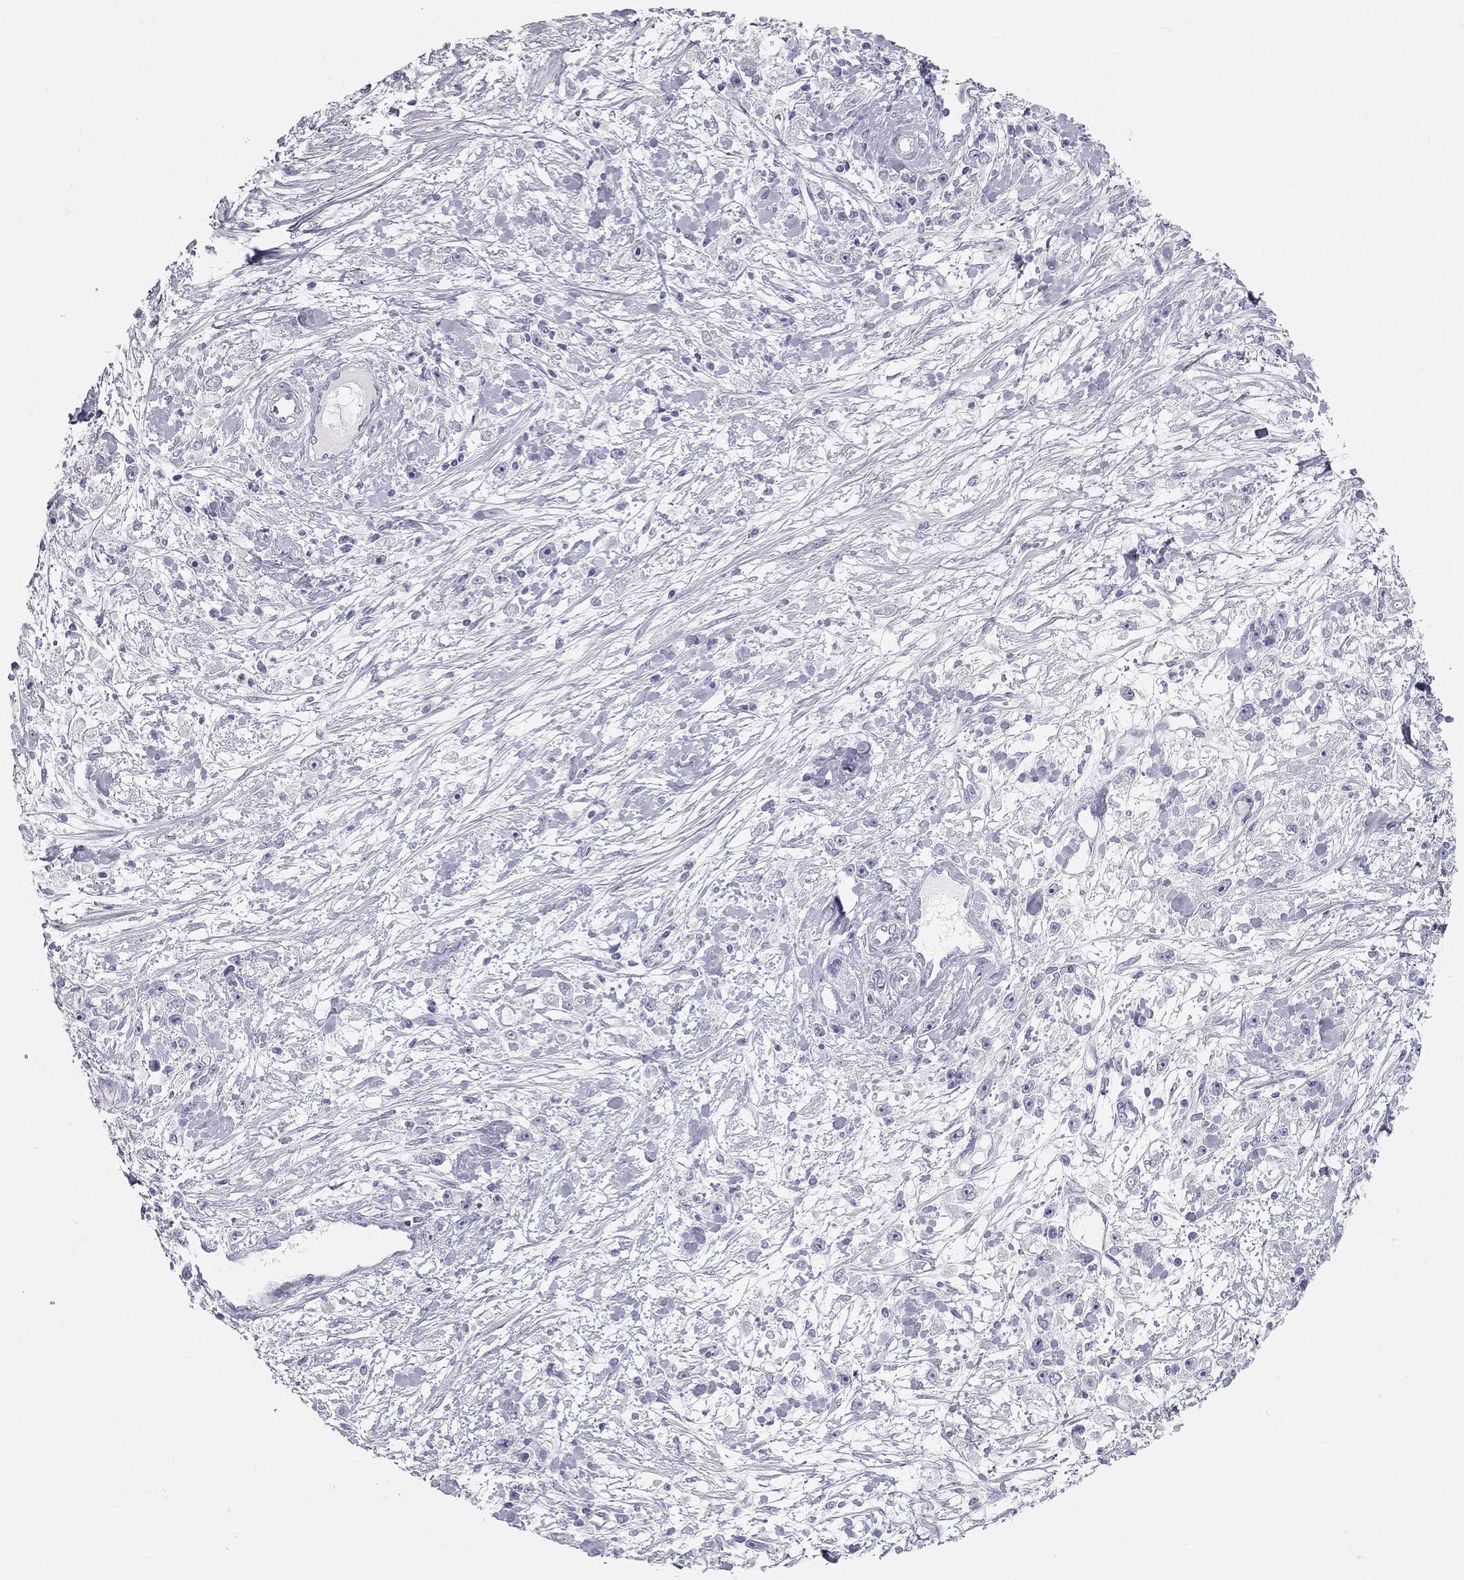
{"staining": {"intensity": "negative", "quantity": "none", "location": "none"}, "tissue": "stomach cancer", "cell_type": "Tumor cells", "image_type": "cancer", "snomed": [{"axis": "morphology", "description": "Adenocarcinoma, NOS"}, {"axis": "topography", "description": "Stomach"}], "caption": "A photomicrograph of human stomach adenocarcinoma is negative for staining in tumor cells. (Immunohistochemistry (ihc), brightfield microscopy, high magnification).", "gene": "SPATA12", "patient": {"sex": "female", "age": 59}}